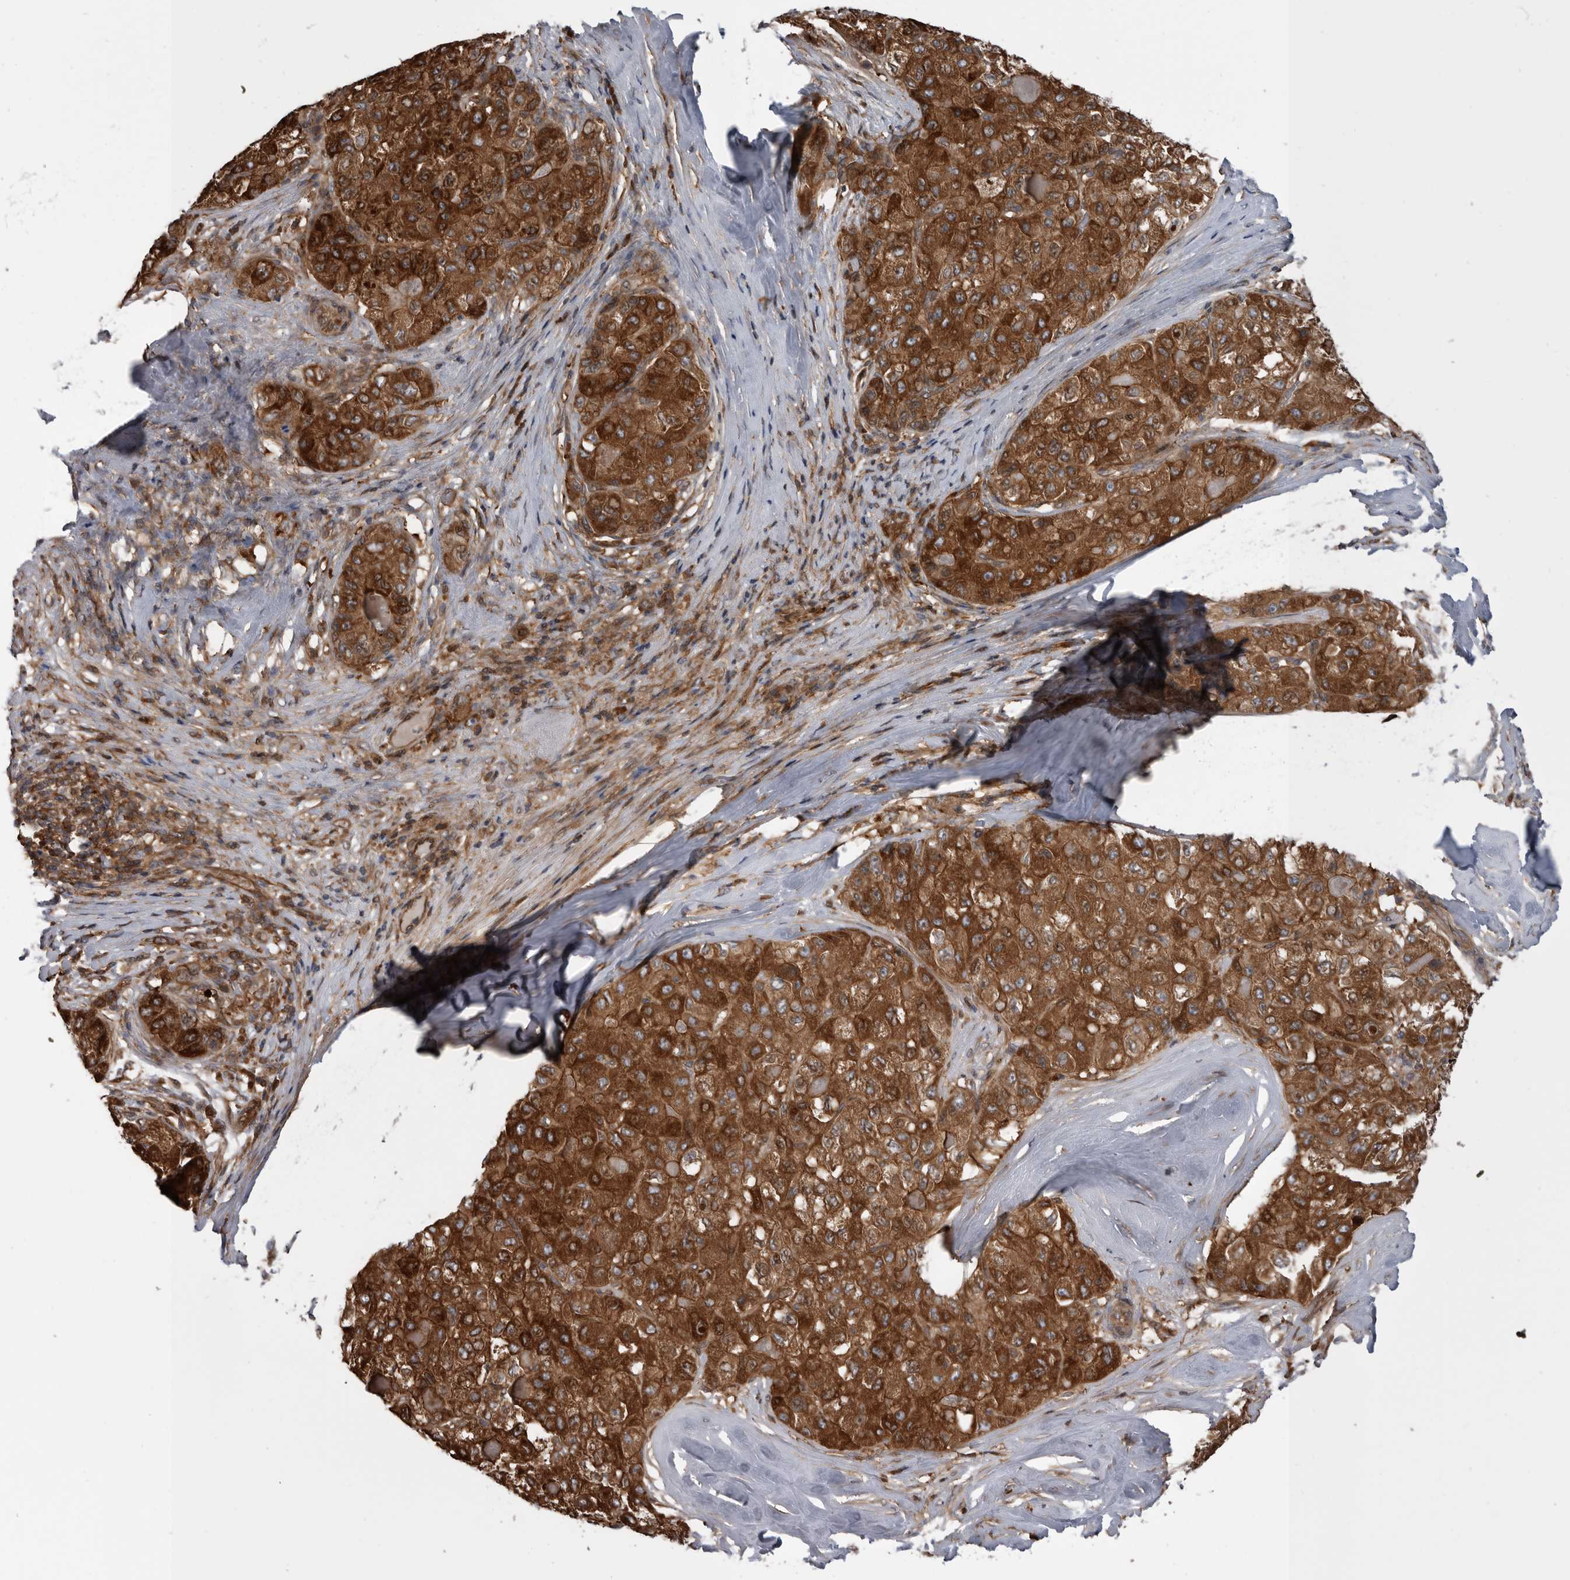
{"staining": {"intensity": "strong", "quantity": ">75%", "location": "cytoplasmic/membranous"}, "tissue": "liver cancer", "cell_type": "Tumor cells", "image_type": "cancer", "snomed": [{"axis": "morphology", "description": "Carcinoma, Hepatocellular, NOS"}, {"axis": "topography", "description": "Liver"}], "caption": "Strong cytoplasmic/membranous staining is present in about >75% of tumor cells in liver cancer. (brown staining indicates protein expression, while blue staining denotes nuclei).", "gene": "RAB3GAP2", "patient": {"sex": "male", "age": 80}}